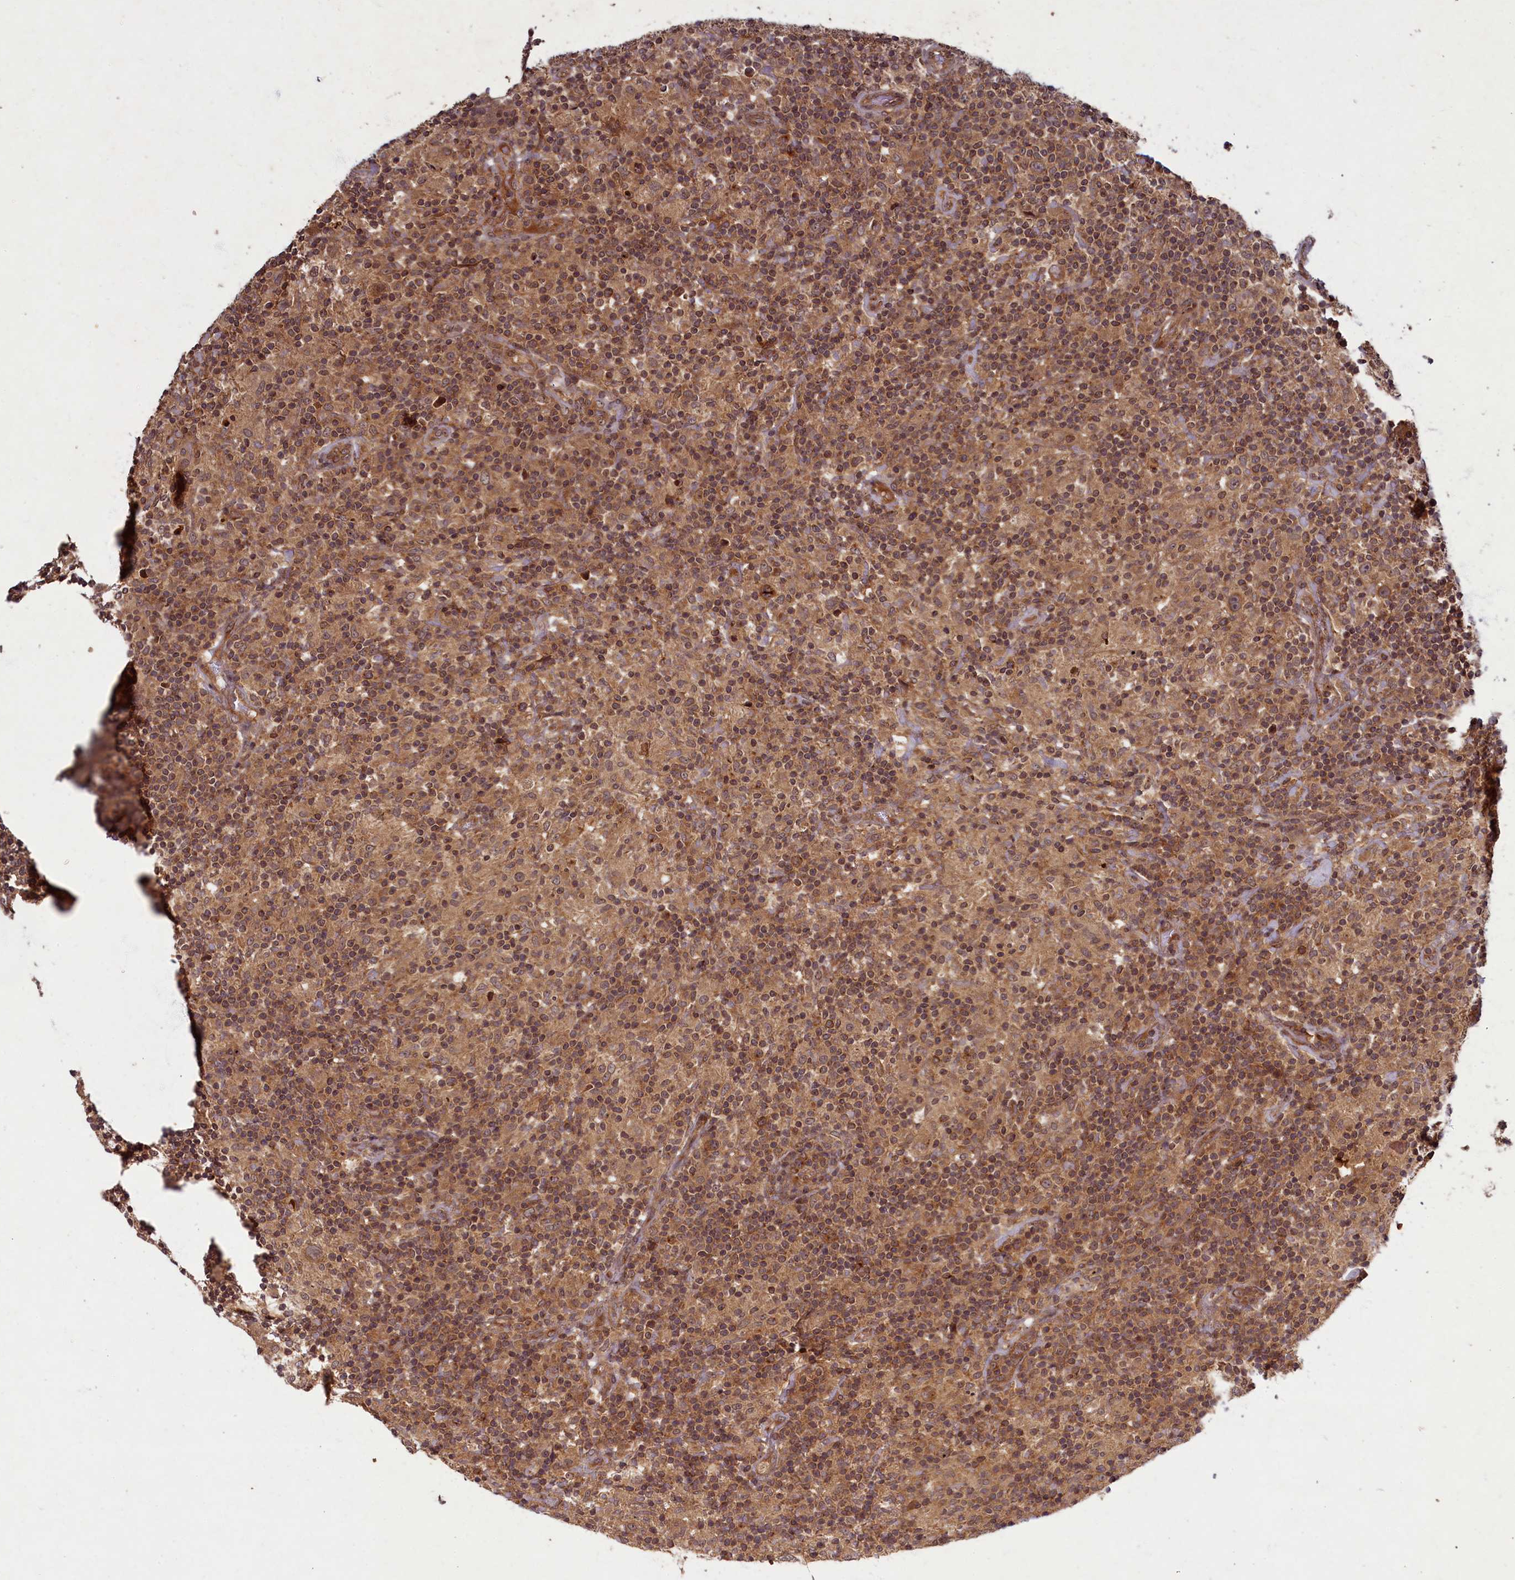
{"staining": {"intensity": "moderate", "quantity": ">75%", "location": "cytoplasmic/membranous,nuclear"}, "tissue": "lymphoma", "cell_type": "Tumor cells", "image_type": "cancer", "snomed": [{"axis": "morphology", "description": "Hodgkin's disease, NOS"}, {"axis": "topography", "description": "Lymph node"}], "caption": "Immunohistochemistry photomicrograph of lymphoma stained for a protein (brown), which demonstrates medium levels of moderate cytoplasmic/membranous and nuclear staining in approximately >75% of tumor cells.", "gene": "BICD1", "patient": {"sex": "male", "age": 70}}